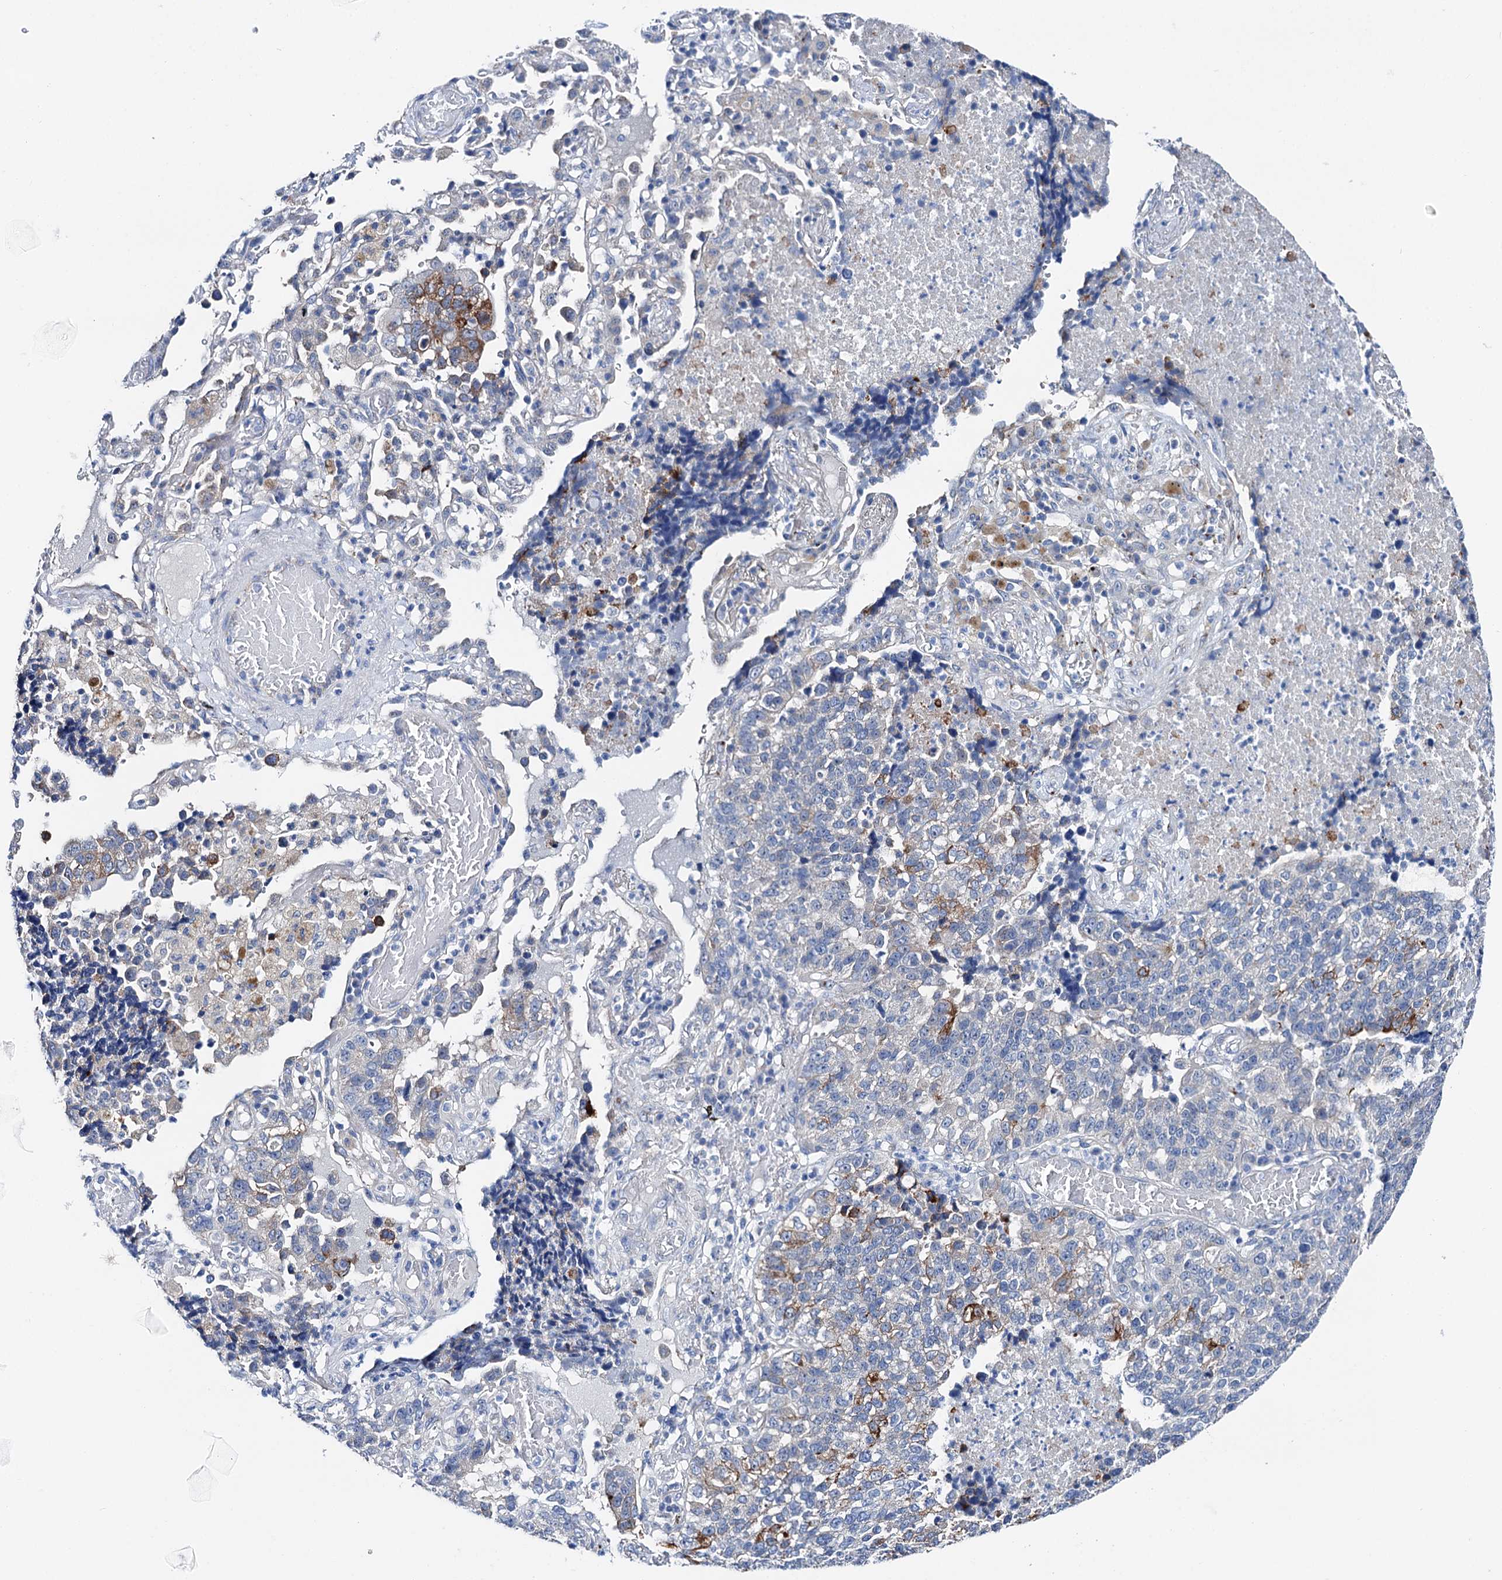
{"staining": {"intensity": "moderate", "quantity": "<25%", "location": "cytoplasmic/membranous"}, "tissue": "lung cancer", "cell_type": "Tumor cells", "image_type": "cancer", "snomed": [{"axis": "morphology", "description": "Adenocarcinoma, NOS"}, {"axis": "topography", "description": "Lung"}], "caption": "The photomicrograph exhibits immunohistochemical staining of lung adenocarcinoma. There is moderate cytoplasmic/membranous staining is appreciated in approximately <25% of tumor cells. The staining was performed using DAB (3,3'-diaminobenzidine), with brown indicating positive protein expression. Nuclei are stained blue with hematoxylin.", "gene": "SHROOM1", "patient": {"sex": "male", "age": 49}}